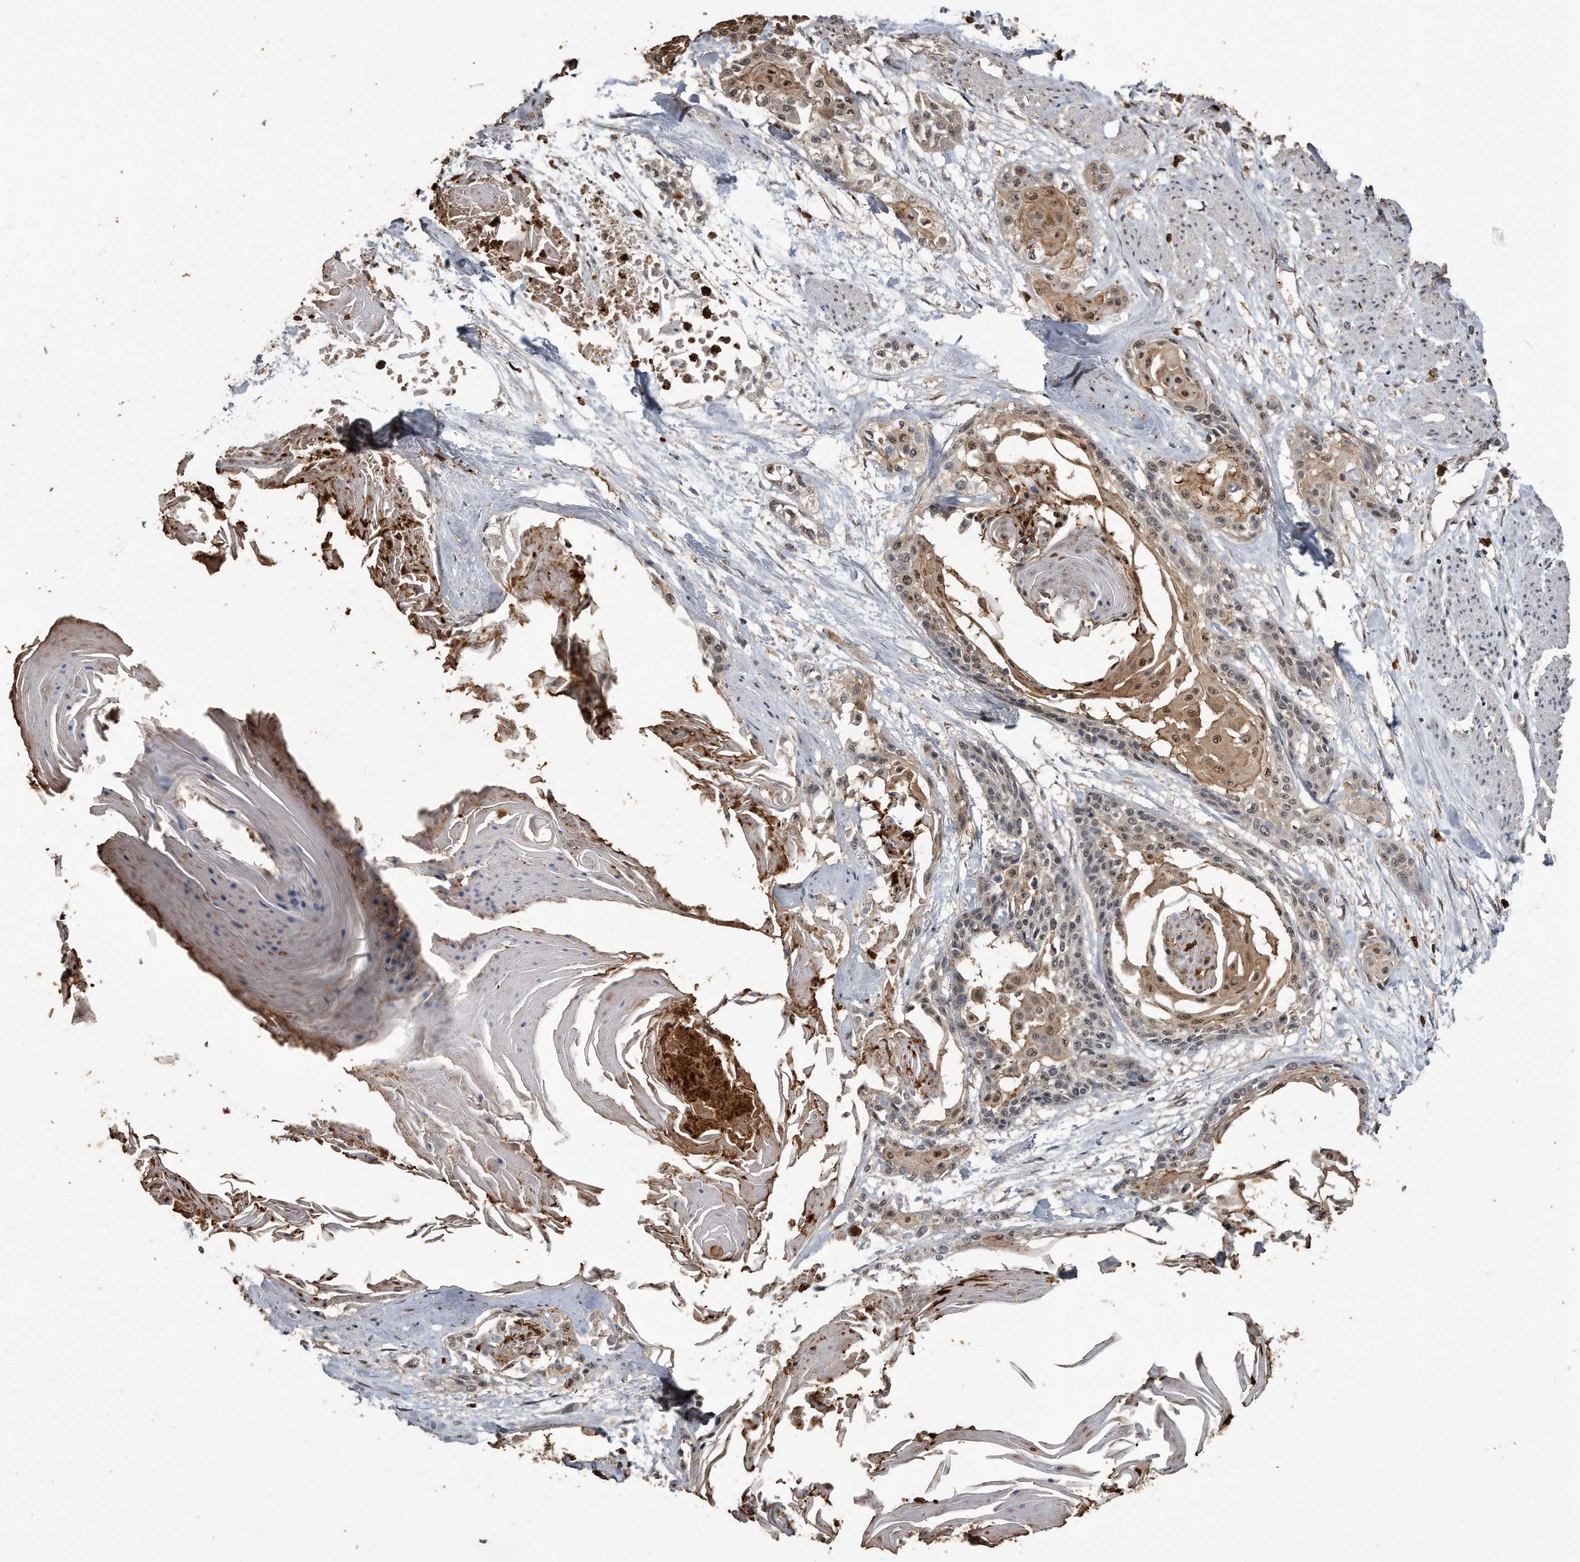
{"staining": {"intensity": "moderate", "quantity": "25%-75%", "location": "cytoplasmic/membranous,nuclear"}, "tissue": "cervical cancer", "cell_type": "Tumor cells", "image_type": "cancer", "snomed": [{"axis": "morphology", "description": "Squamous cell carcinoma, NOS"}, {"axis": "topography", "description": "Cervix"}], "caption": "A brown stain highlights moderate cytoplasmic/membranous and nuclear expression of a protein in human squamous cell carcinoma (cervical) tumor cells.", "gene": "PELO", "patient": {"sex": "female", "age": 57}}